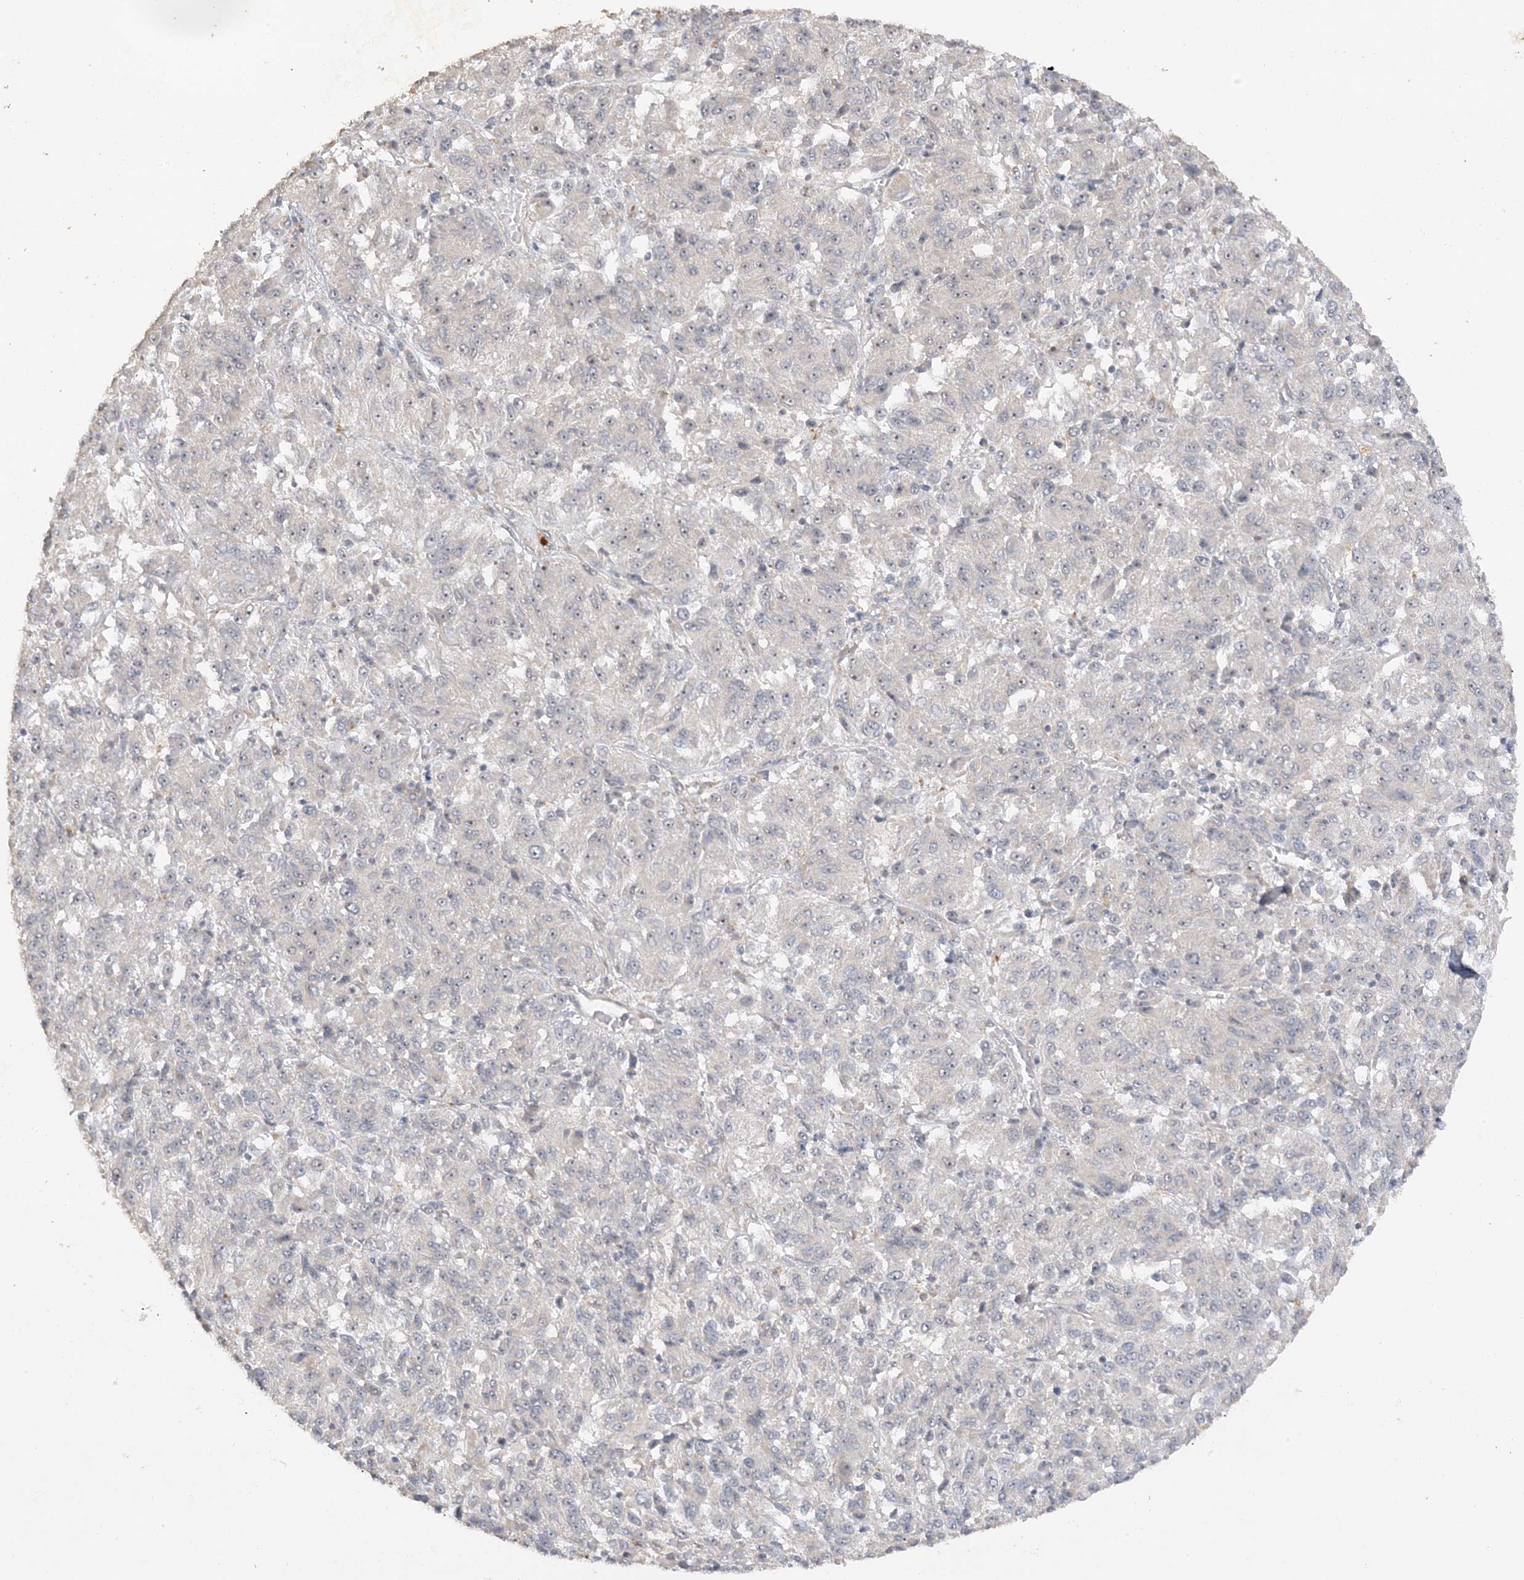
{"staining": {"intensity": "negative", "quantity": "none", "location": "none"}, "tissue": "melanoma", "cell_type": "Tumor cells", "image_type": "cancer", "snomed": [{"axis": "morphology", "description": "Malignant melanoma, Metastatic site"}, {"axis": "topography", "description": "Lung"}], "caption": "Malignant melanoma (metastatic site) stained for a protein using IHC reveals no staining tumor cells.", "gene": "DDX18", "patient": {"sex": "male", "age": 64}}